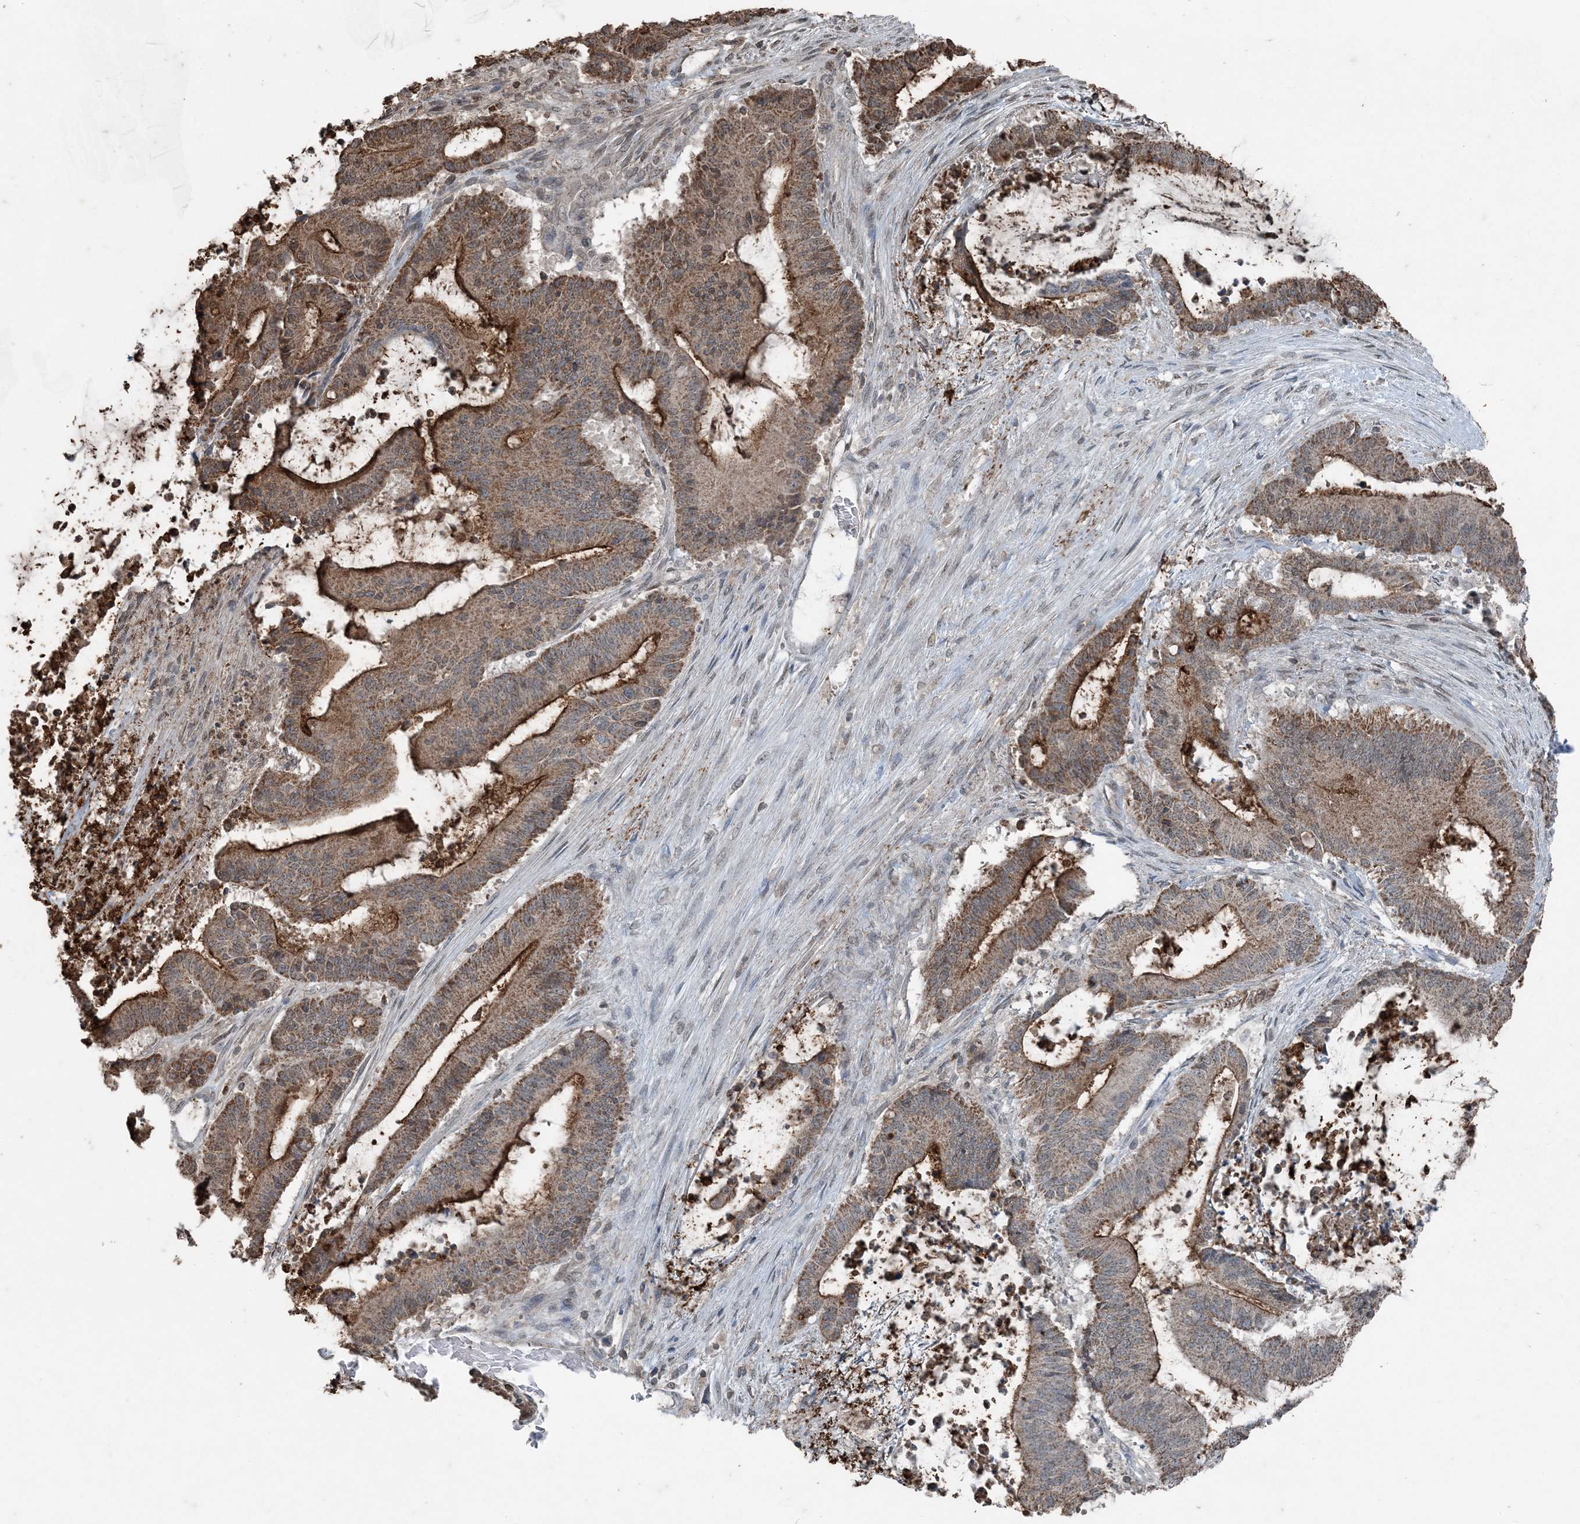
{"staining": {"intensity": "moderate", "quantity": ">75%", "location": "cytoplasmic/membranous"}, "tissue": "liver cancer", "cell_type": "Tumor cells", "image_type": "cancer", "snomed": [{"axis": "morphology", "description": "Normal tissue, NOS"}, {"axis": "morphology", "description": "Cholangiocarcinoma"}, {"axis": "topography", "description": "Liver"}, {"axis": "topography", "description": "Peripheral nerve tissue"}], "caption": "Immunohistochemistry of liver cancer (cholangiocarcinoma) demonstrates medium levels of moderate cytoplasmic/membranous staining in about >75% of tumor cells. Using DAB (brown) and hematoxylin (blue) stains, captured at high magnification using brightfield microscopy.", "gene": "GNL1", "patient": {"sex": "female", "age": 73}}